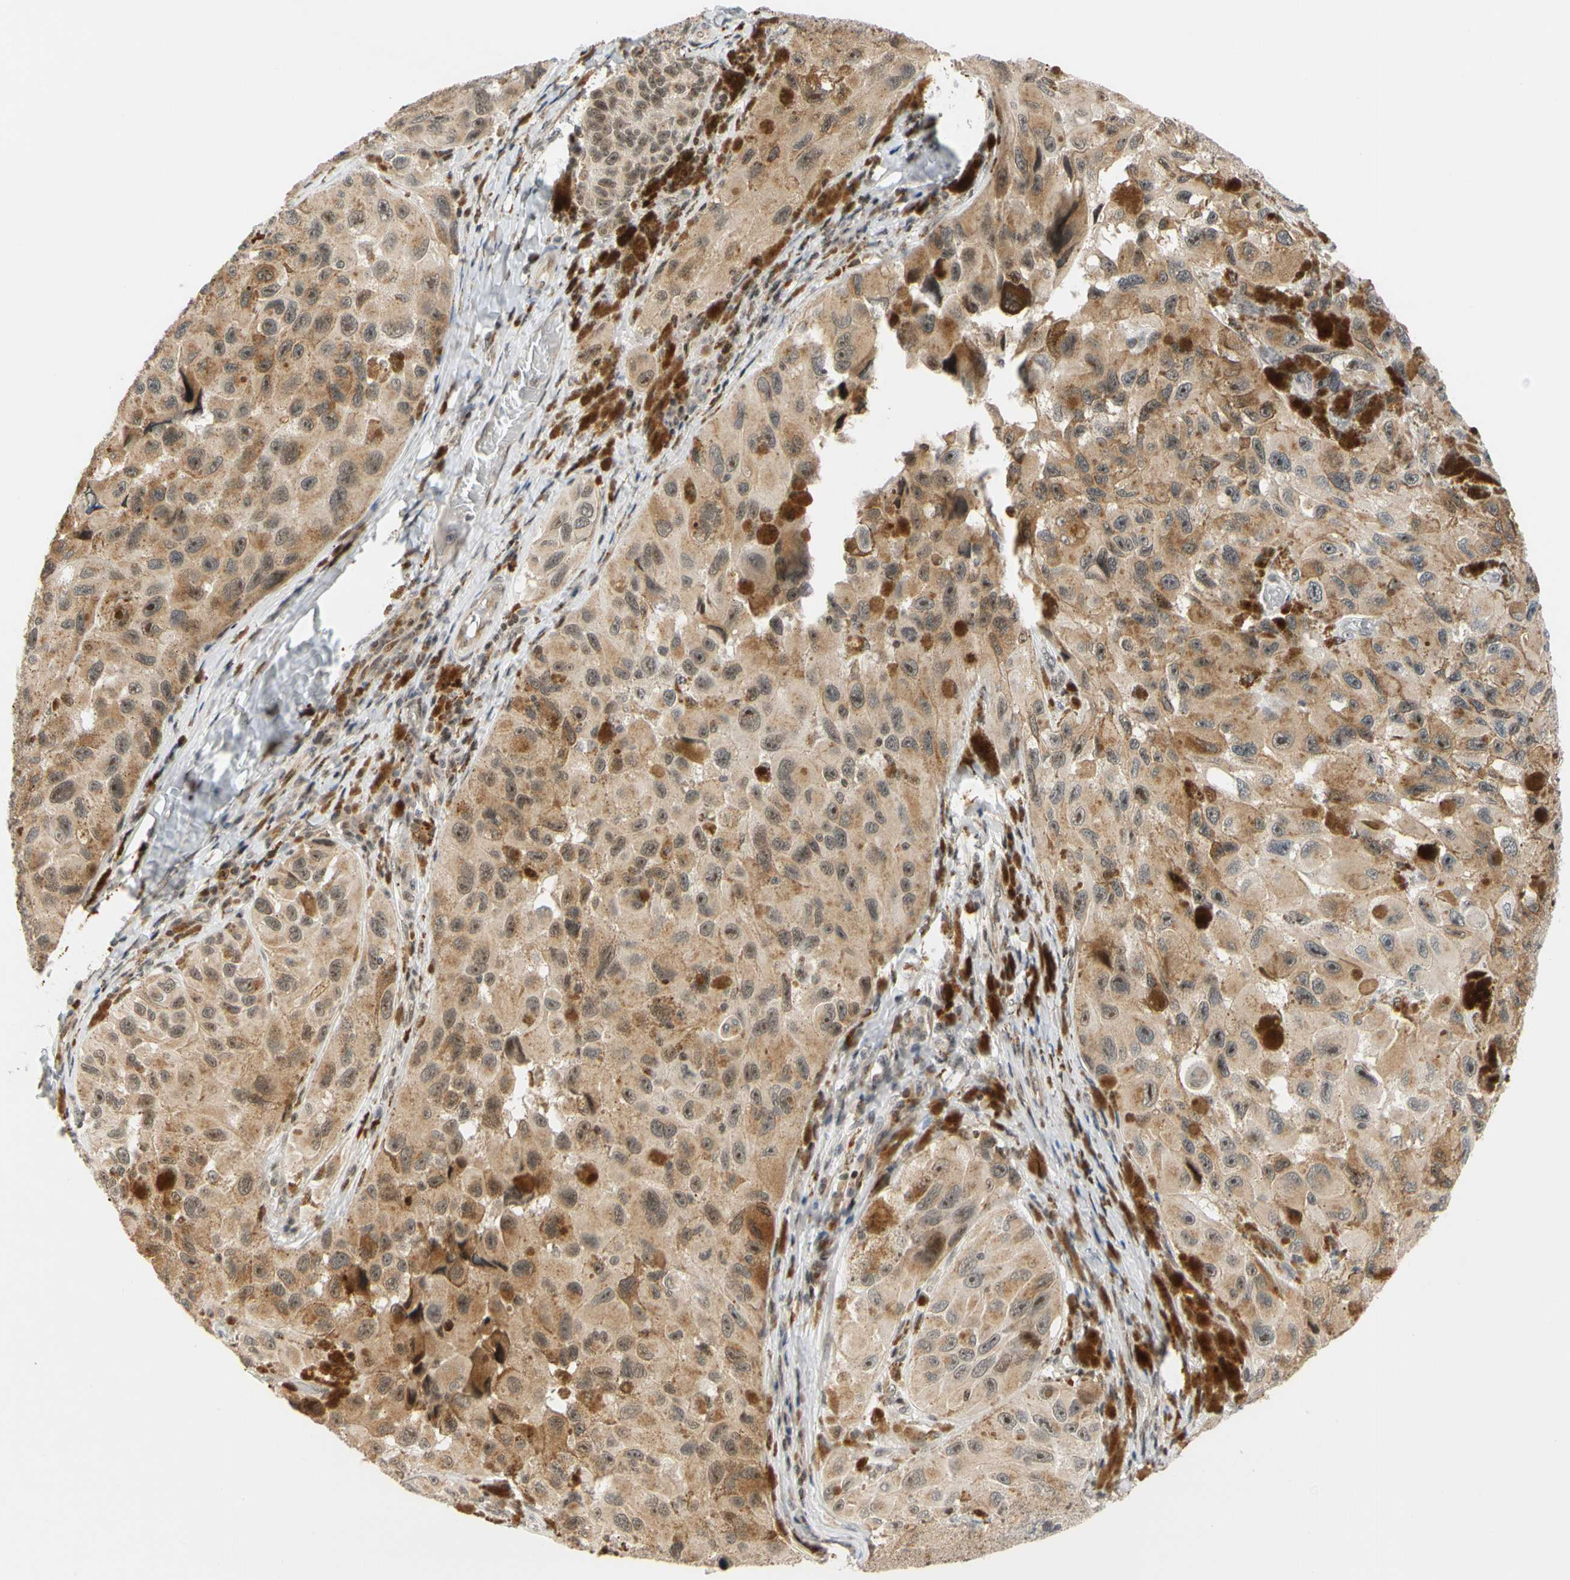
{"staining": {"intensity": "weak", "quantity": ">75%", "location": "cytoplasmic/membranous,nuclear"}, "tissue": "melanoma", "cell_type": "Tumor cells", "image_type": "cancer", "snomed": [{"axis": "morphology", "description": "Malignant melanoma, NOS"}, {"axis": "topography", "description": "Skin"}], "caption": "IHC histopathology image of neoplastic tissue: malignant melanoma stained using IHC reveals low levels of weak protein expression localized specifically in the cytoplasmic/membranous and nuclear of tumor cells, appearing as a cytoplasmic/membranous and nuclear brown color.", "gene": "CDK7", "patient": {"sex": "female", "age": 73}}